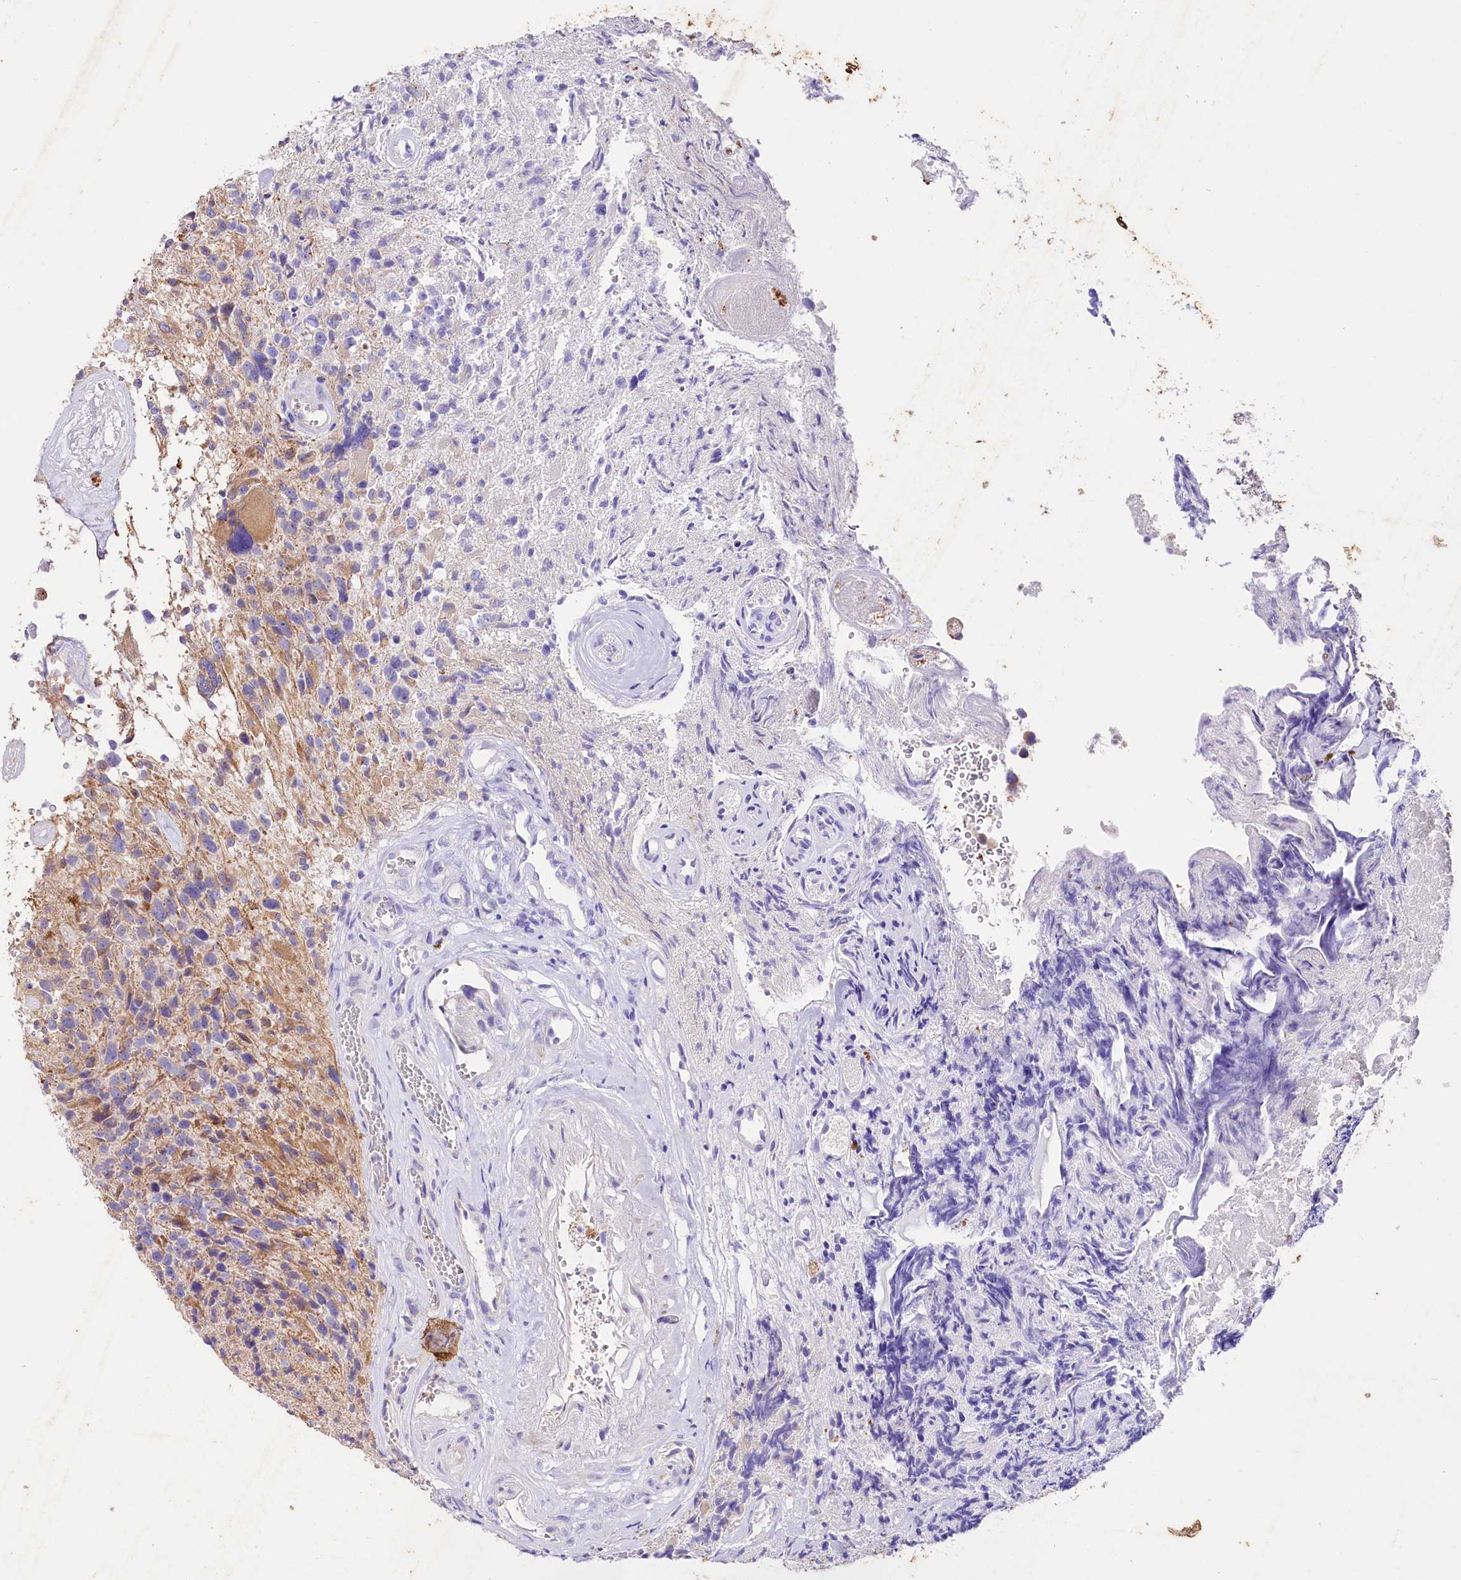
{"staining": {"intensity": "weak", "quantity": "<25%", "location": "cytoplasmic/membranous"}, "tissue": "glioma", "cell_type": "Tumor cells", "image_type": "cancer", "snomed": [{"axis": "morphology", "description": "Glioma, malignant, High grade"}, {"axis": "topography", "description": "Brain"}], "caption": "IHC image of neoplastic tissue: glioma stained with DAB (3,3'-diaminobenzidine) demonstrates no significant protein expression in tumor cells. Brightfield microscopy of immunohistochemistry stained with DAB (brown) and hematoxylin (blue), captured at high magnification.", "gene": "SACM1L", "patient": {"sex": "male", "age": 69}}